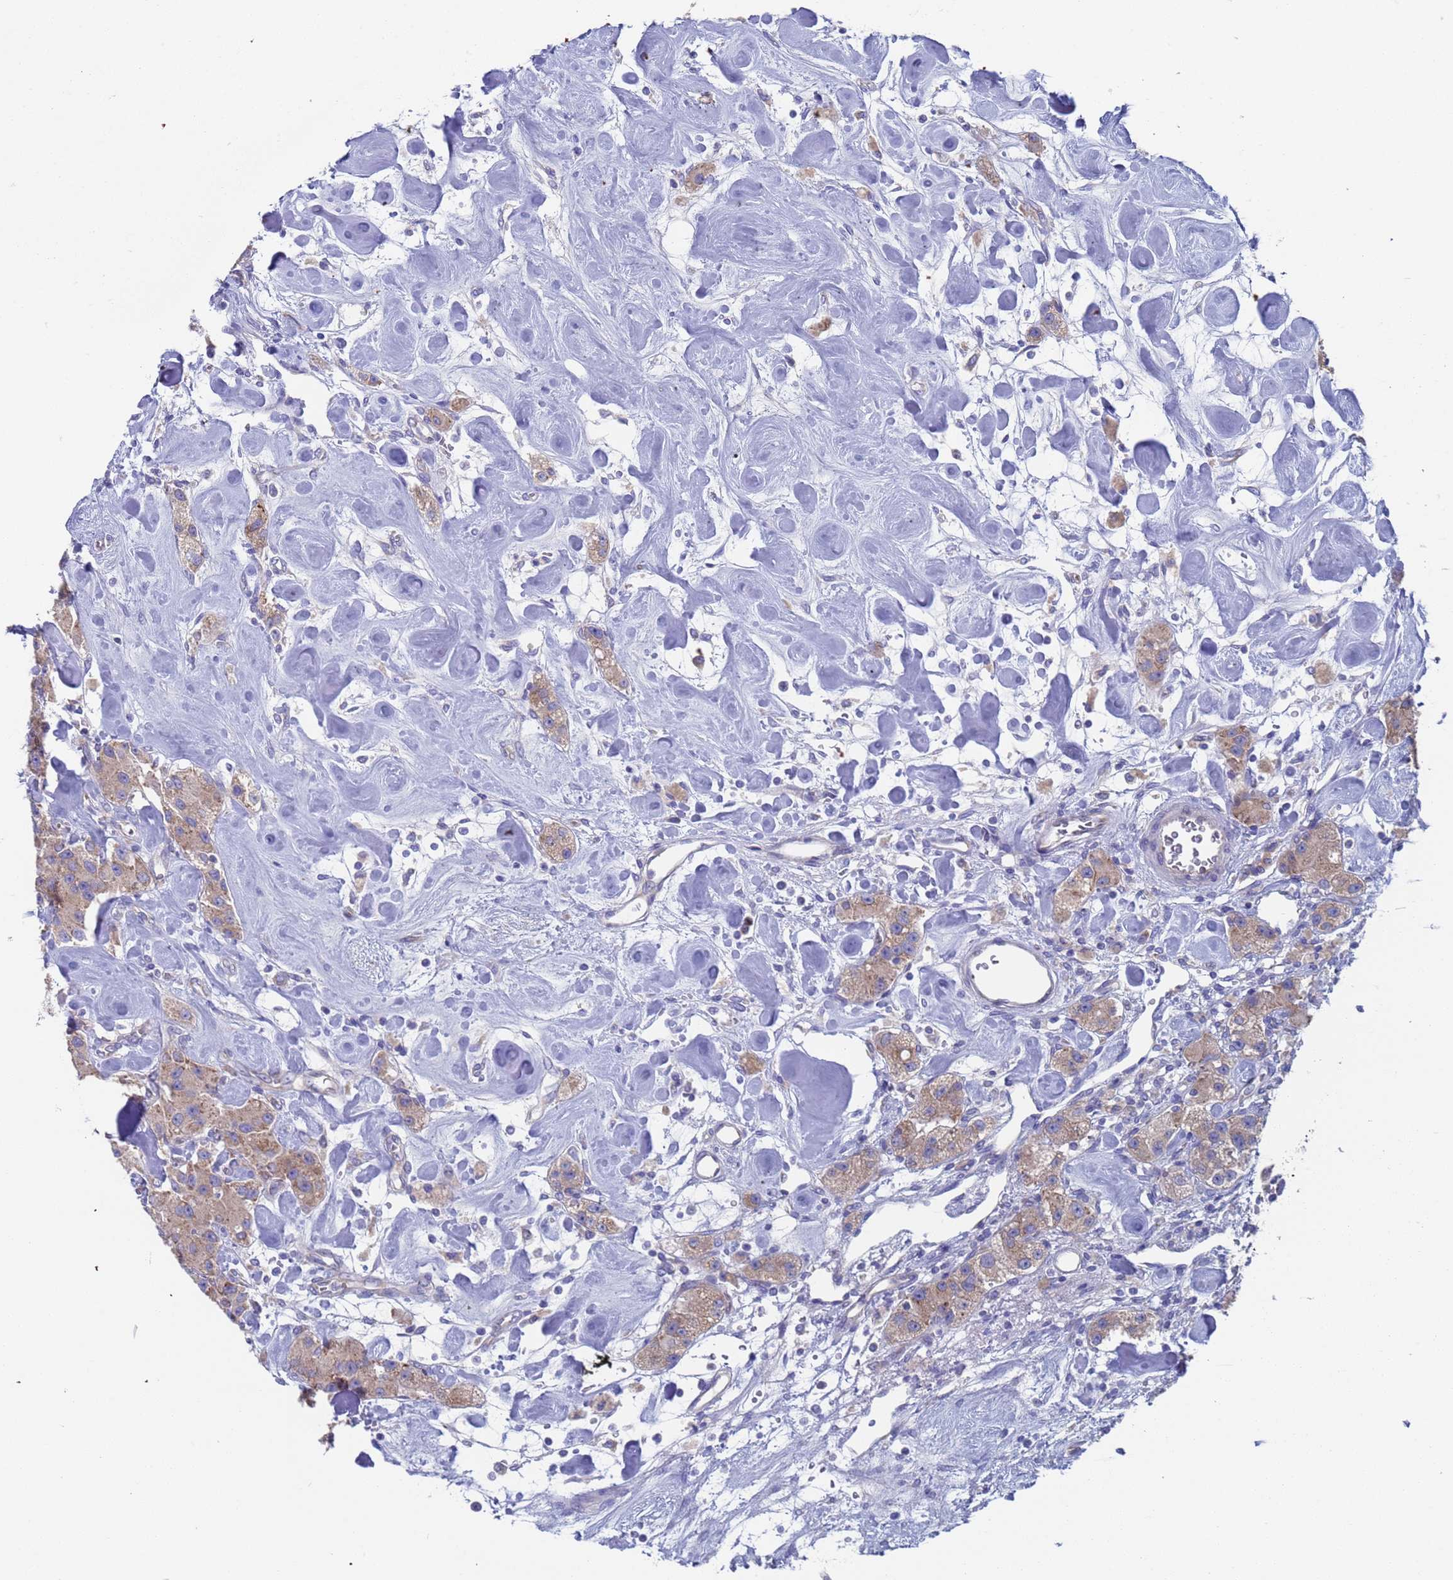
{"staining": {"intensity": "moderate", "quantity": ">75%", "location": "cytoplasmic/membranous"}, "tissue": "carcinoid", "cell_type": "Tumor cells", "image_type": "cancer", "snomed": [{"axis": "morphology", "description": "Carcinoid, malignant, NOS"}, {"axis": "topography", "description": "Pancreas"}], "caption": "DAB (3,3'-diaminobenzidine) immunohistochemical staining of human carcinoid displays moderate cytoplasmic/membranous protein staining in about >75% of tumor cells.", "gene": "PET117", "patient": {"sex": "male", "age": 41}}